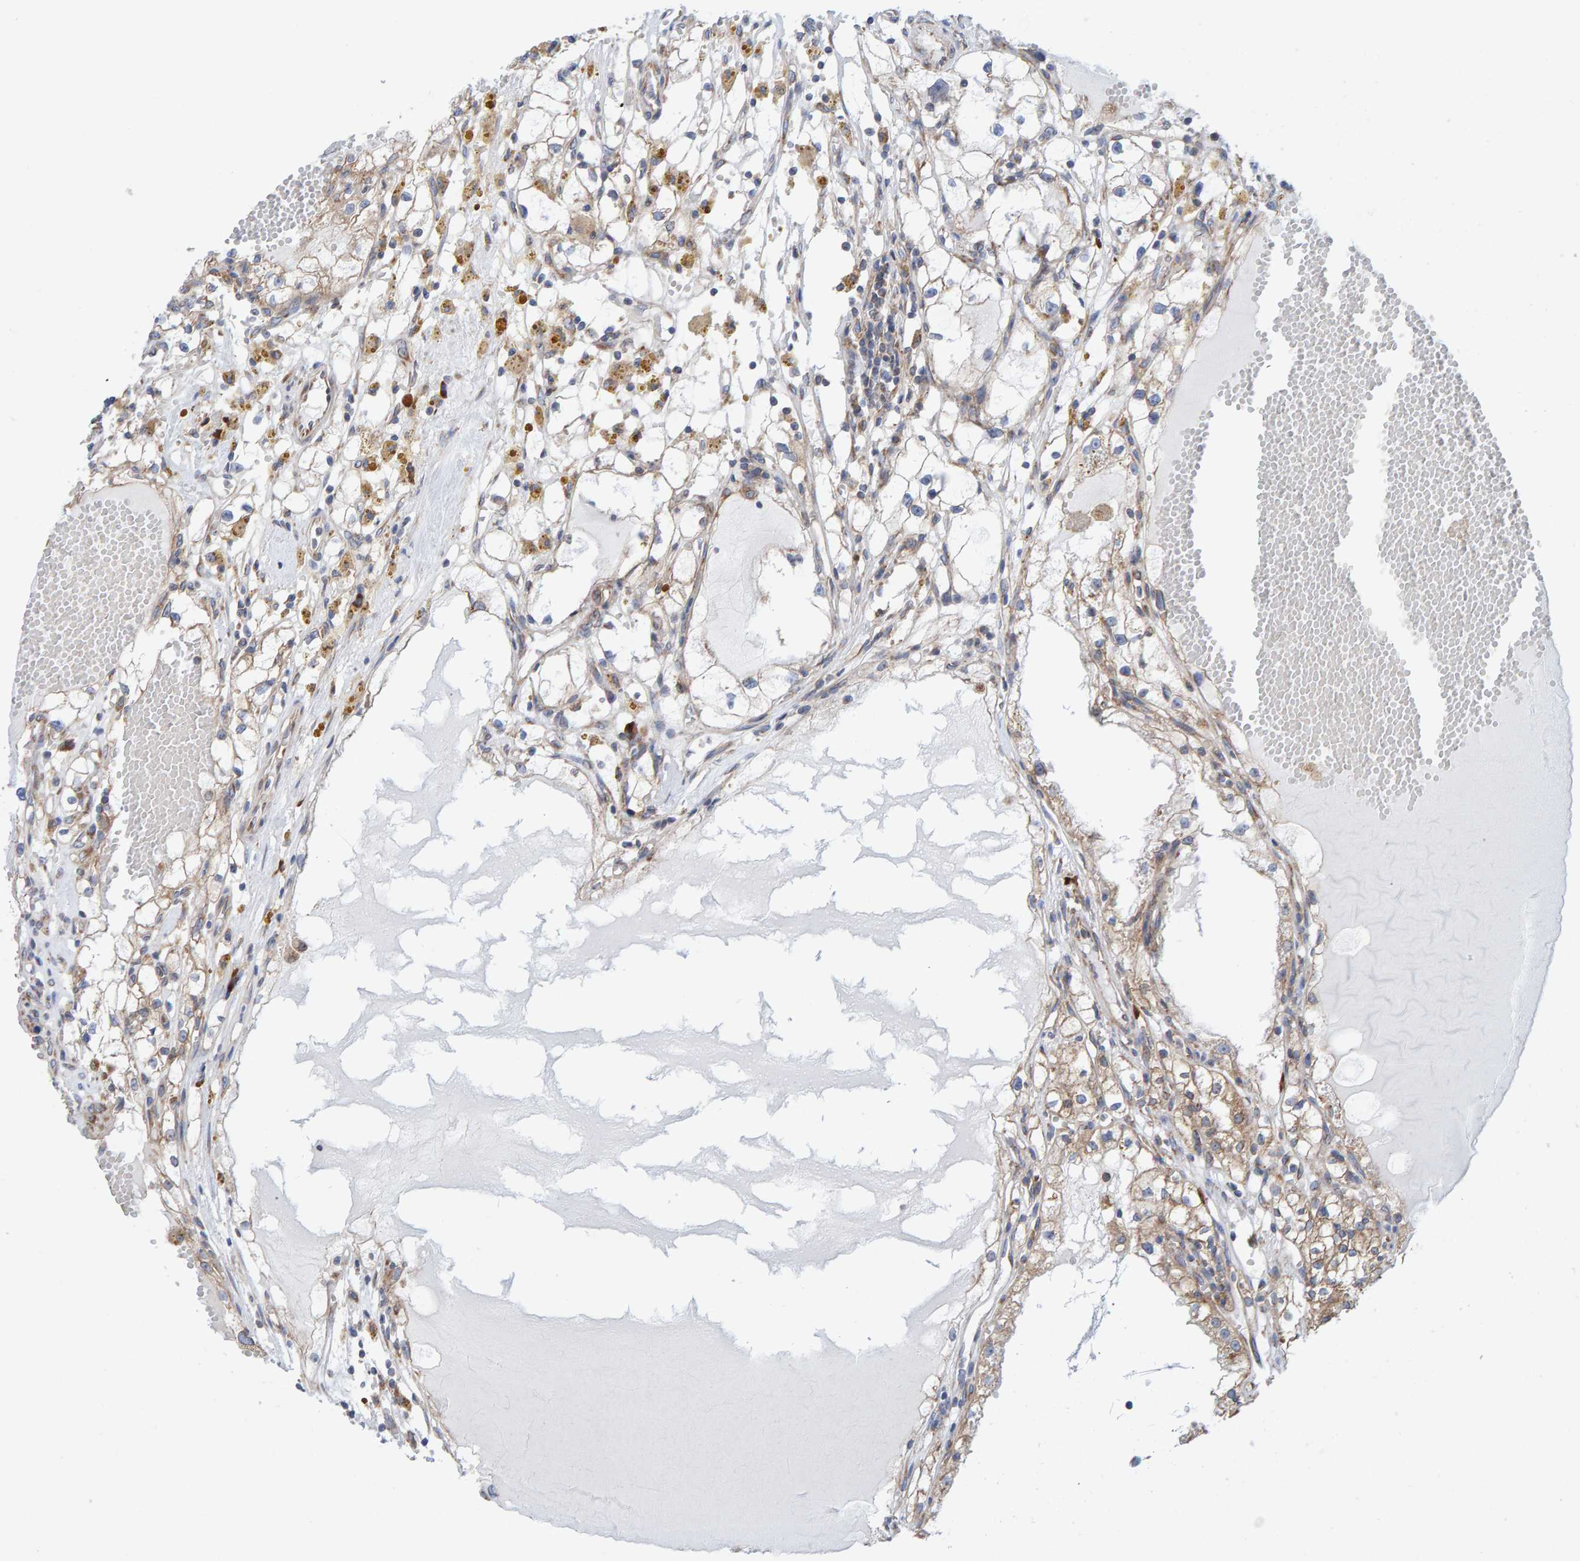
{"staining": {"intensity": "weak", "quantity": ">75%", "location": "cytoplasmic/membranous"}, "tissue": "renal cancer", "cell_type": "Tumor cells", "image_type": "cancer", "snomed": [{"axis": "morphology", "description": "Adenocarcinoma, NOS"}, {"axis": "topography", "description": "Kidney"}], "caption": "The image demonstrates staining of renal adenocarcinoma, revealing weak cytoplasmic/membranous protein staining (brown color) within tumor cells.", "gene": "CDK5RAP3", "patient": {"sex": "male", "age": 56}}